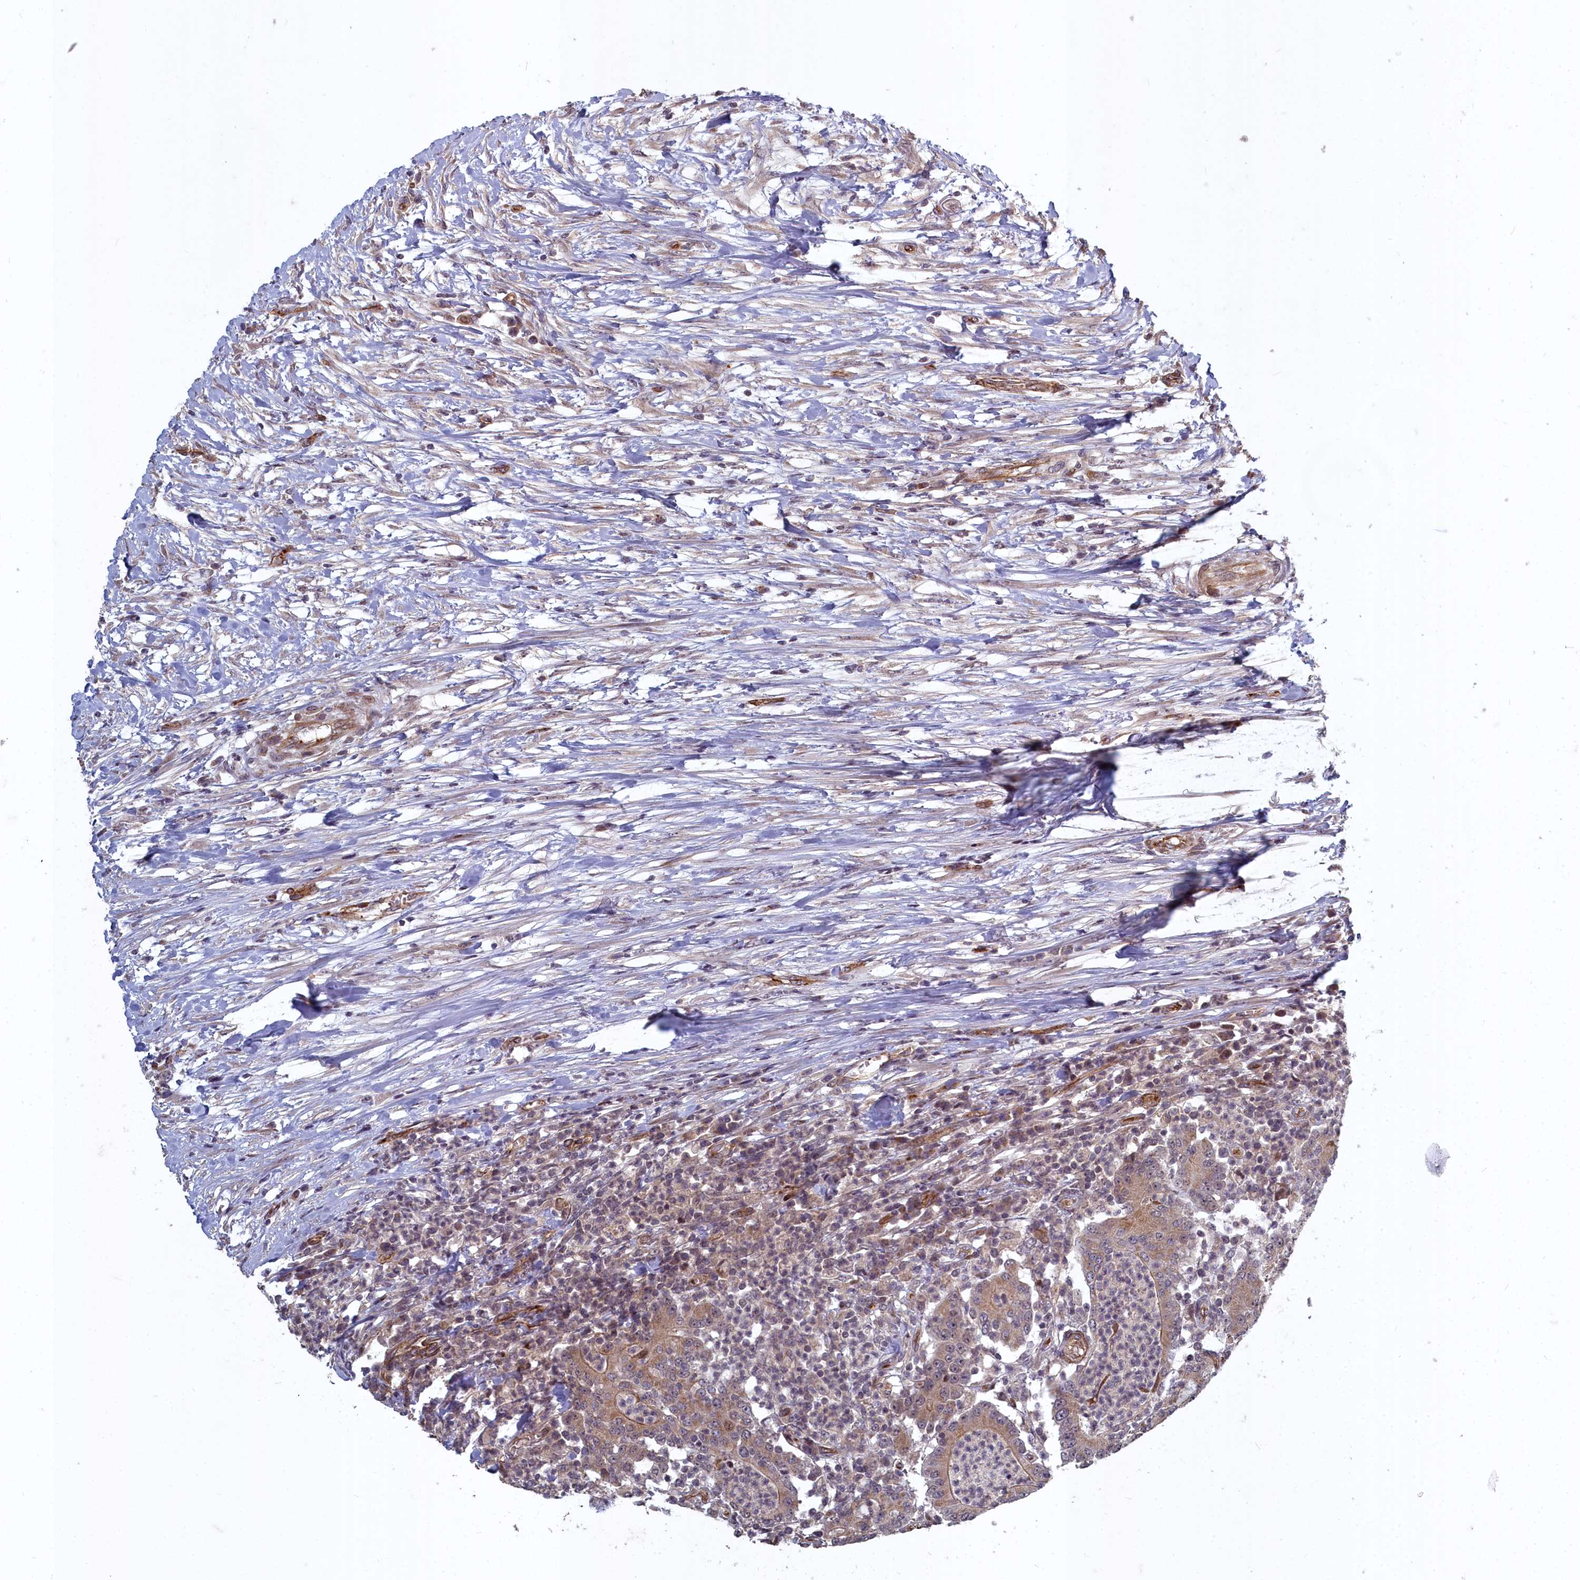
{"staining": {"intensity": "moderate", "quantity": ">75%", "location": "cytoplasmic/membranous"}, "tissue": "colorectal cancer", "cell_type": "Tumor cells", "image_type": "cancer", "snomed": [{"axis": "morphology", "description": "Adenocarcinoma, NOS"}, {"axis": "topography", "description": "Colon"}], "caption": "Colorectal cancer (adenocarcinoma) stained with a brown dye exhibits moderate cytoplasmic/membranous positive expression in approximately >75% of tumor cells.", "gene": "TSPYL4", "patient": {"sex": "male", "age": 83}}